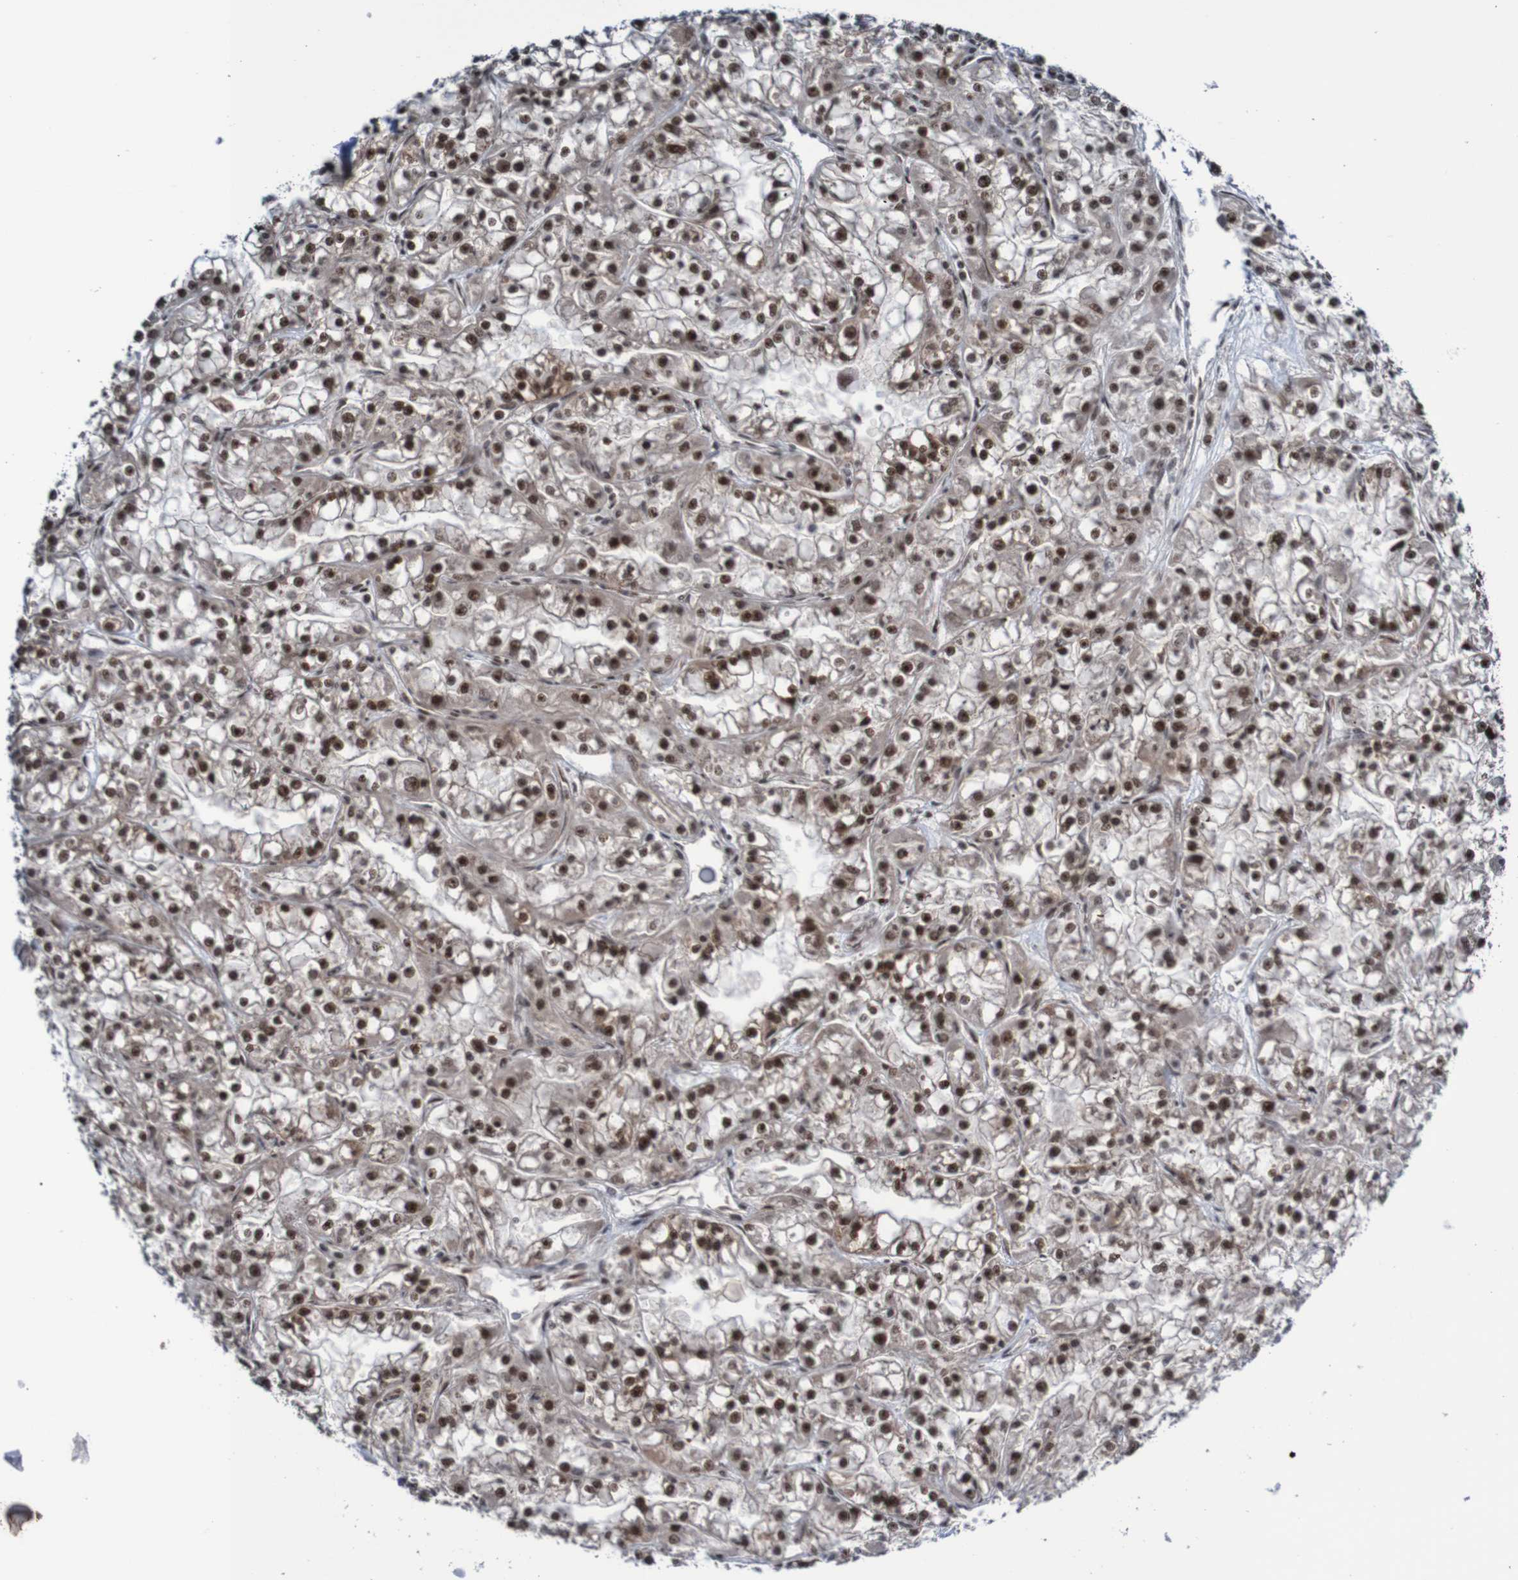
{"staining": {"intensity": "strong", "quantity": ">75%", "location": "nuclear"}, "tissue": "renal cancer", "cell_type": "Tumor cells", "image_type": "cancer", "snomed": [{"axis": "morphology", "description": "Adenocarcinoma, NOS"}, {"axis": "topography", "description": "Kidney"}], "caption": "A micrograph of renal cancer stained for a protein demonstrates strong nuclear brown staining in tumor cells.", "gene": "CDC5L", "patient": {"sex": "female", "age": 52}}